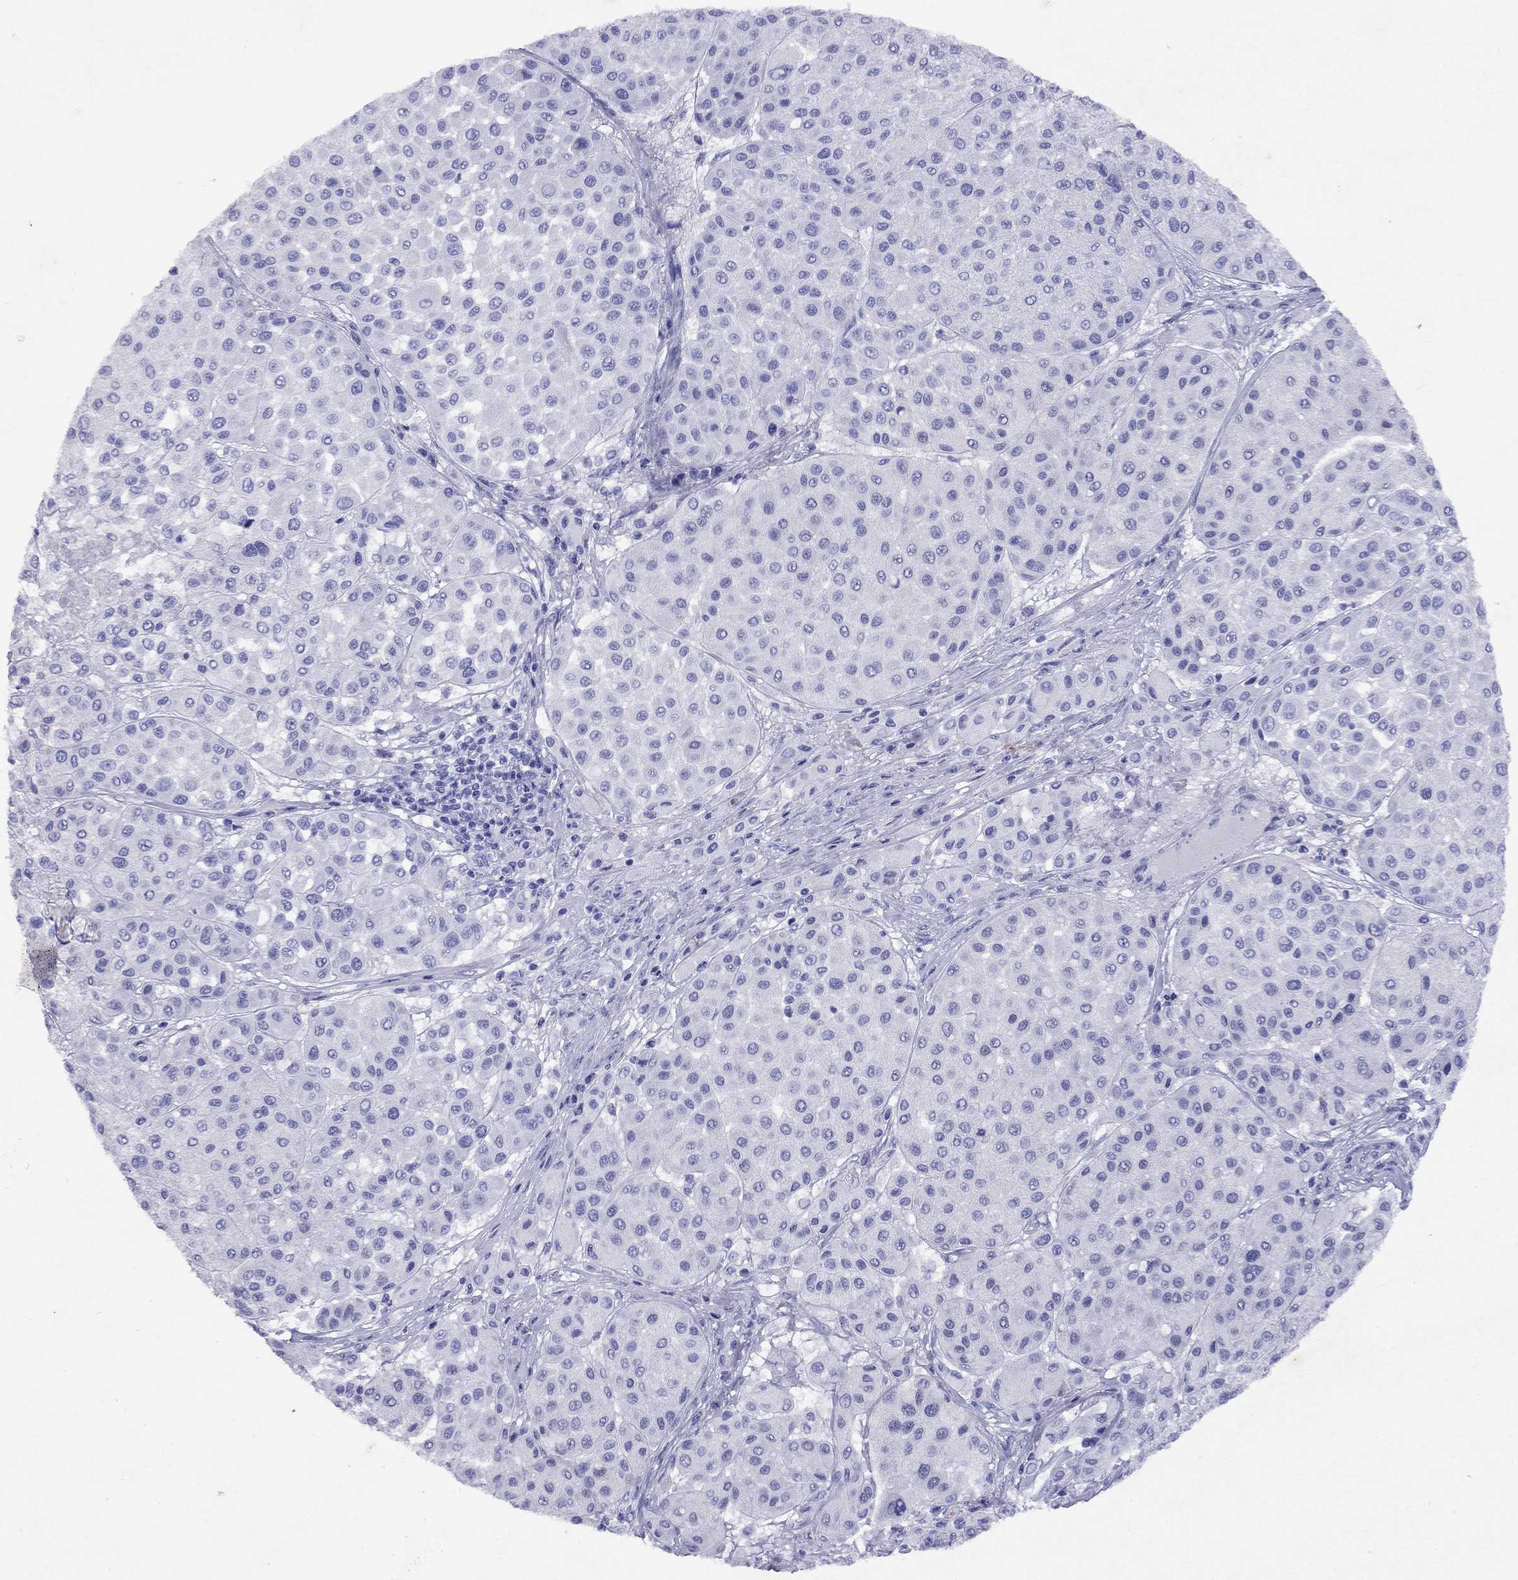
{"staining": {"intensity": "negative", "quantity": "none", "location": "none"}, "tissue": "melanoma", "cell_type": "Tumor cells", "image_type": "cancer", "snomed": [{"axis": "morphology", "description": "Malignant melanoma, Metastatic site"}, {"axis": "topography", "description": "Smooth muscle"}], "caption": "Malignant melanoma (metastatic site) stained for a protein using IHC displays no positivity tumor cells.", "gene": "ARMC12", "patient": {"sex": "male", "age": 41}}